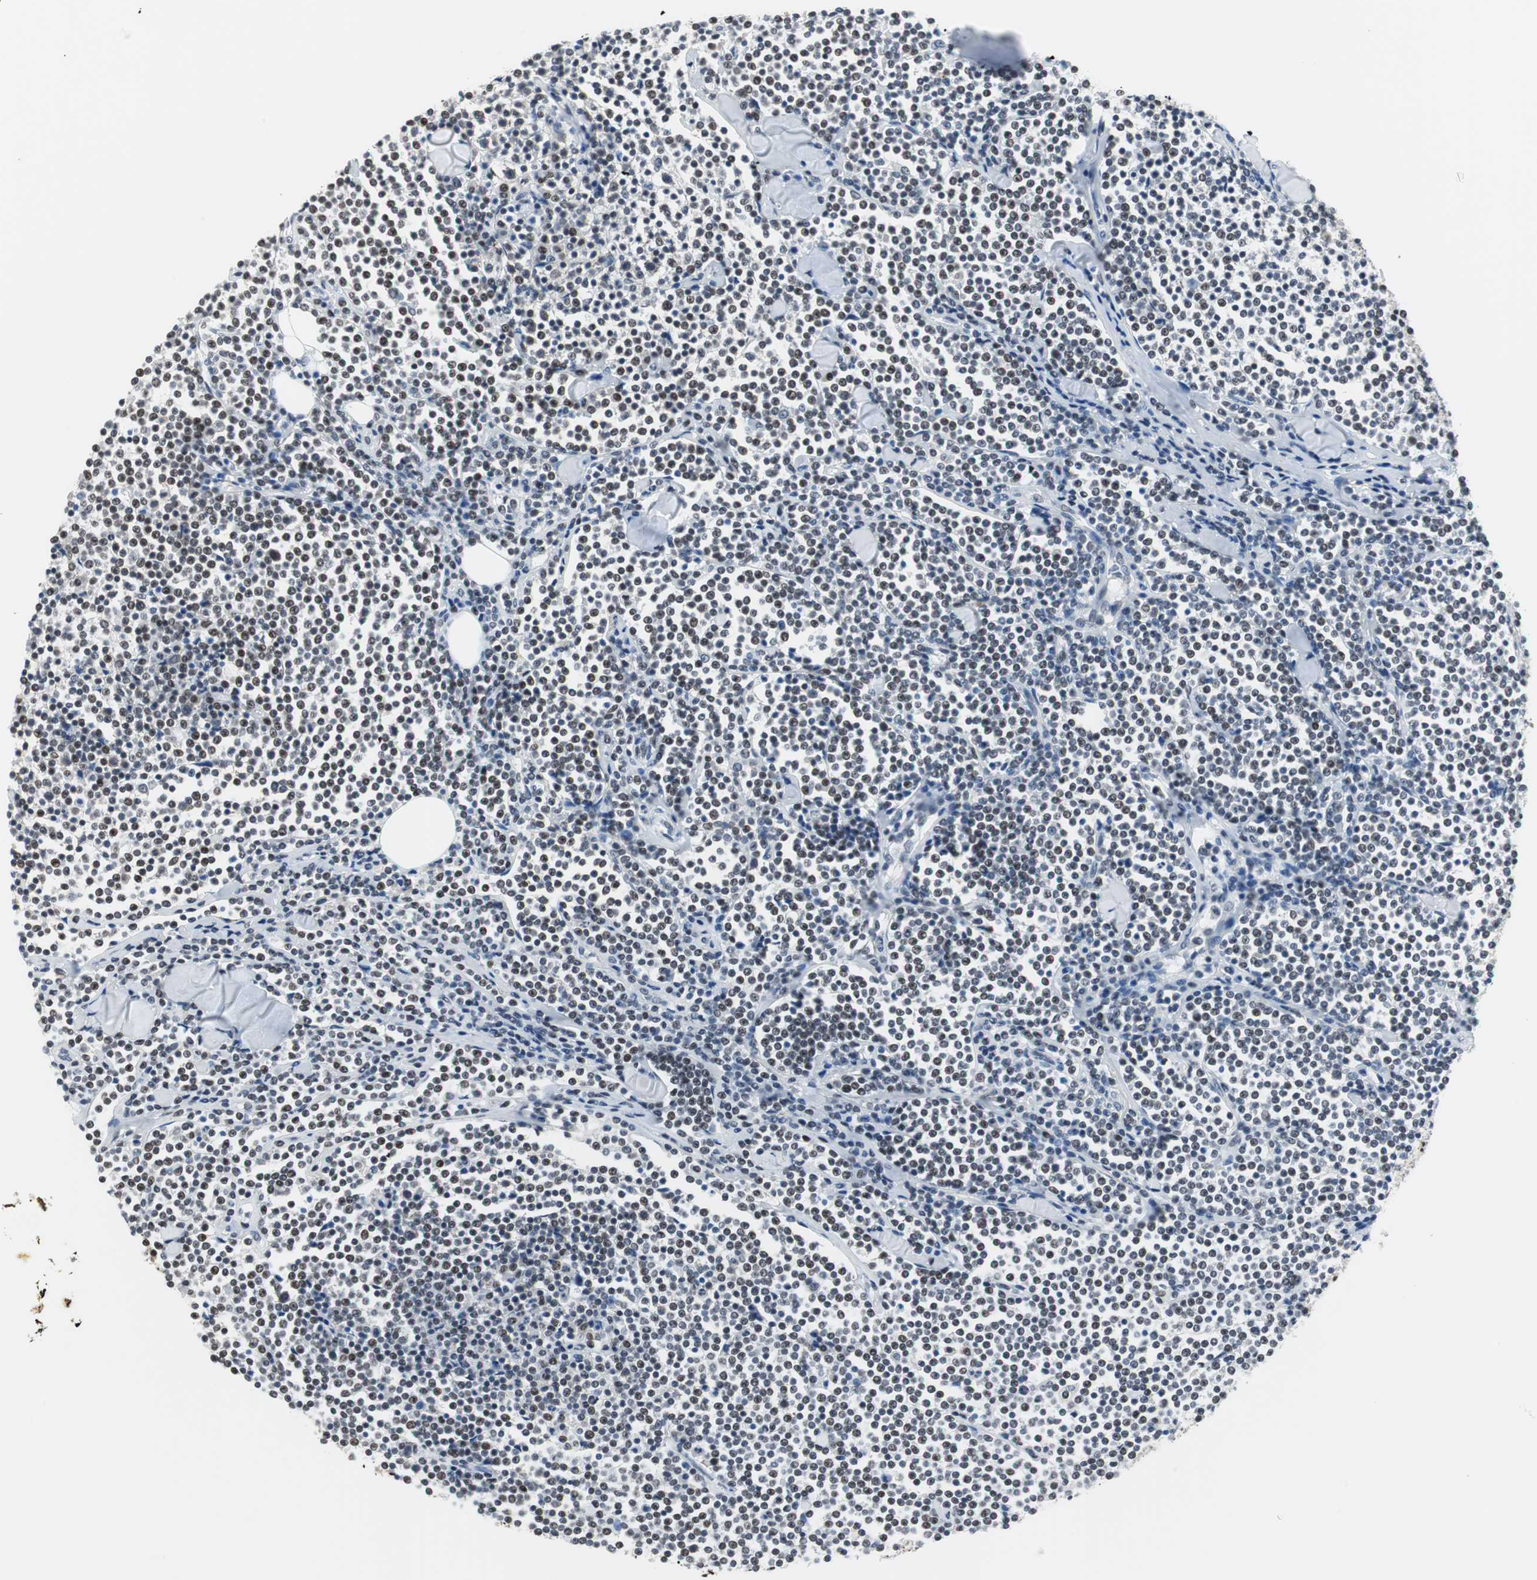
{"staining": {"intensity": "moderate", "quantity": "25%-75%", "location": "nuclear"}, "tissue": "lymphoma", "cell_type": "Tumor cells", "image_type": "cancer", "snomed": [{"axis": "morphology", "description": "Malignant lymphoma, non-Hodgkin's type, Low grade"}, {"axis": "topography", "description": "Soft tissue"}], "caption": "Immunohistochemical staining of human malignant lymphoma, non-Hodgkin's type (low-grade) displays moderate nuclear protein staining in approximately 25%-75% of tumor cells.", "gene": "RAD9A", "patient": {"sex": "male", "age": 92}}